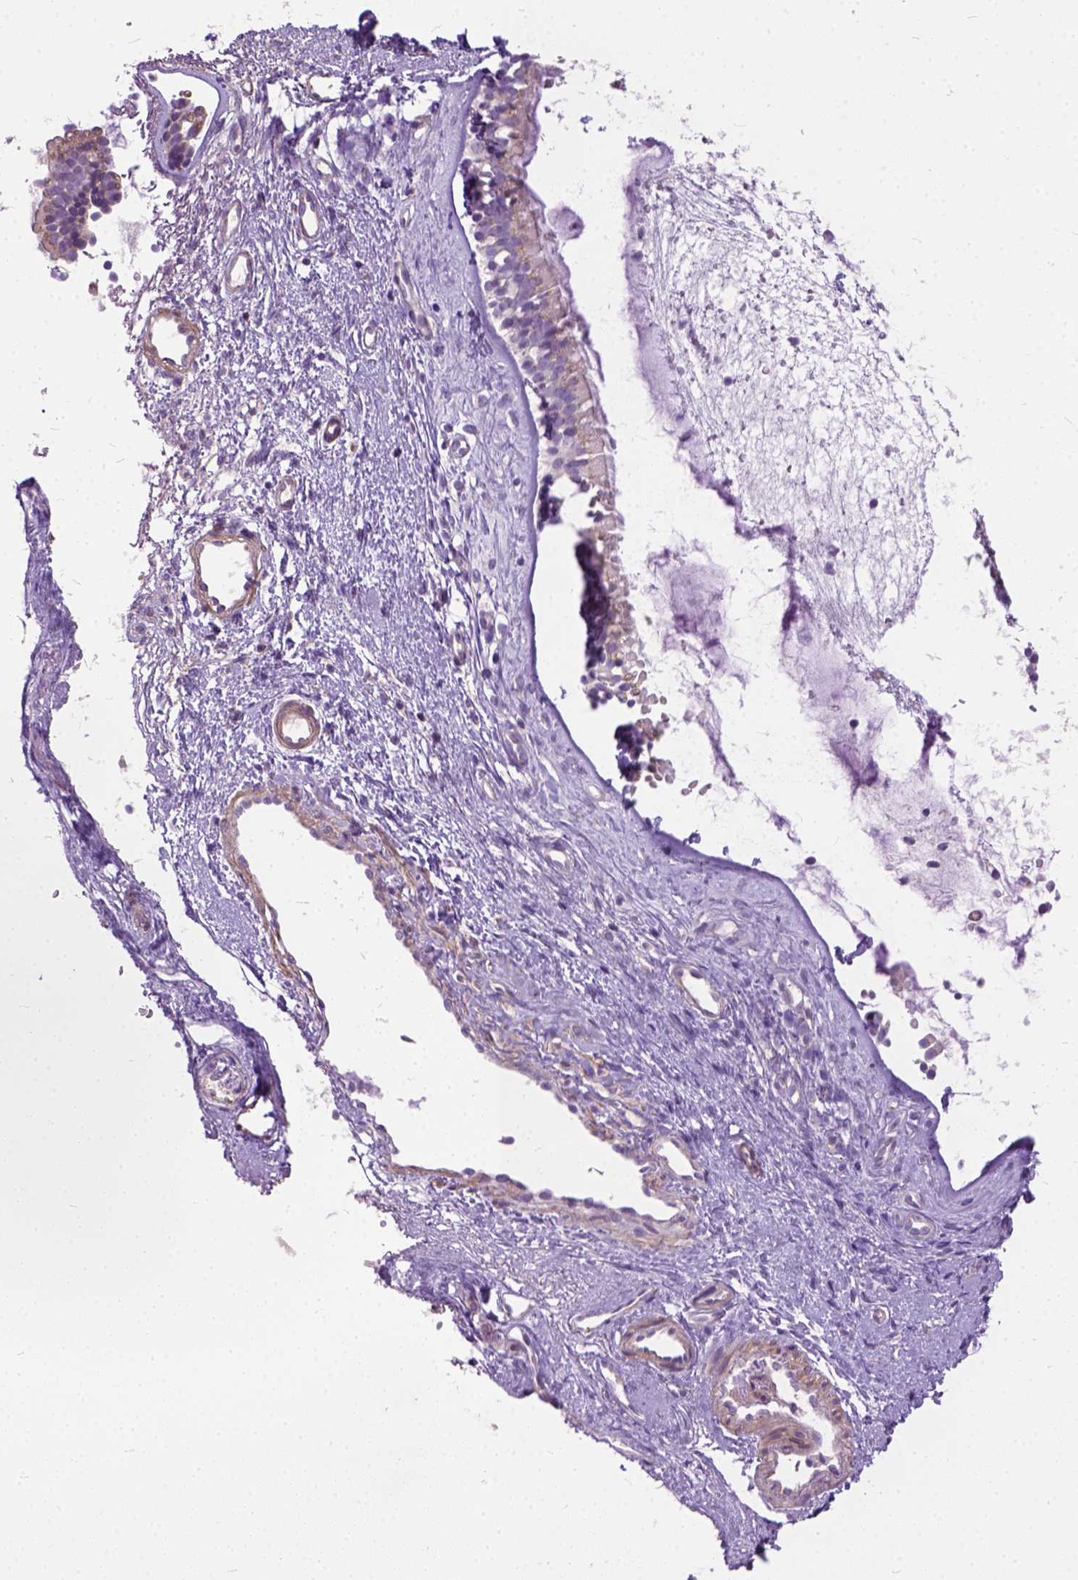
{"staining": {"intensity": "weak", "quantity": ">75%", "location": "cytoplasmic/membranous"}, "tissue": "nasopharynx", "cell_type": "Respiratory epithelial cells", "image_type": "normal", "snomed": [{"axis": "morphology", "description": "Normal tissue, NOS"}, {"axis": "topography", "description": "Nasopharynx"}], "caption": "The image exhibits staining of benign nasopharynx, revealing weak cytoplasmic/membranous protein positivity (brown color) within respiratory epithelial cells. (DAB (3,3'-diaminobenzidine) IHC with brightfield microscopy, high magnification).", "gene": "BANF2", "patient": {"sex": "male", "age": 58}}